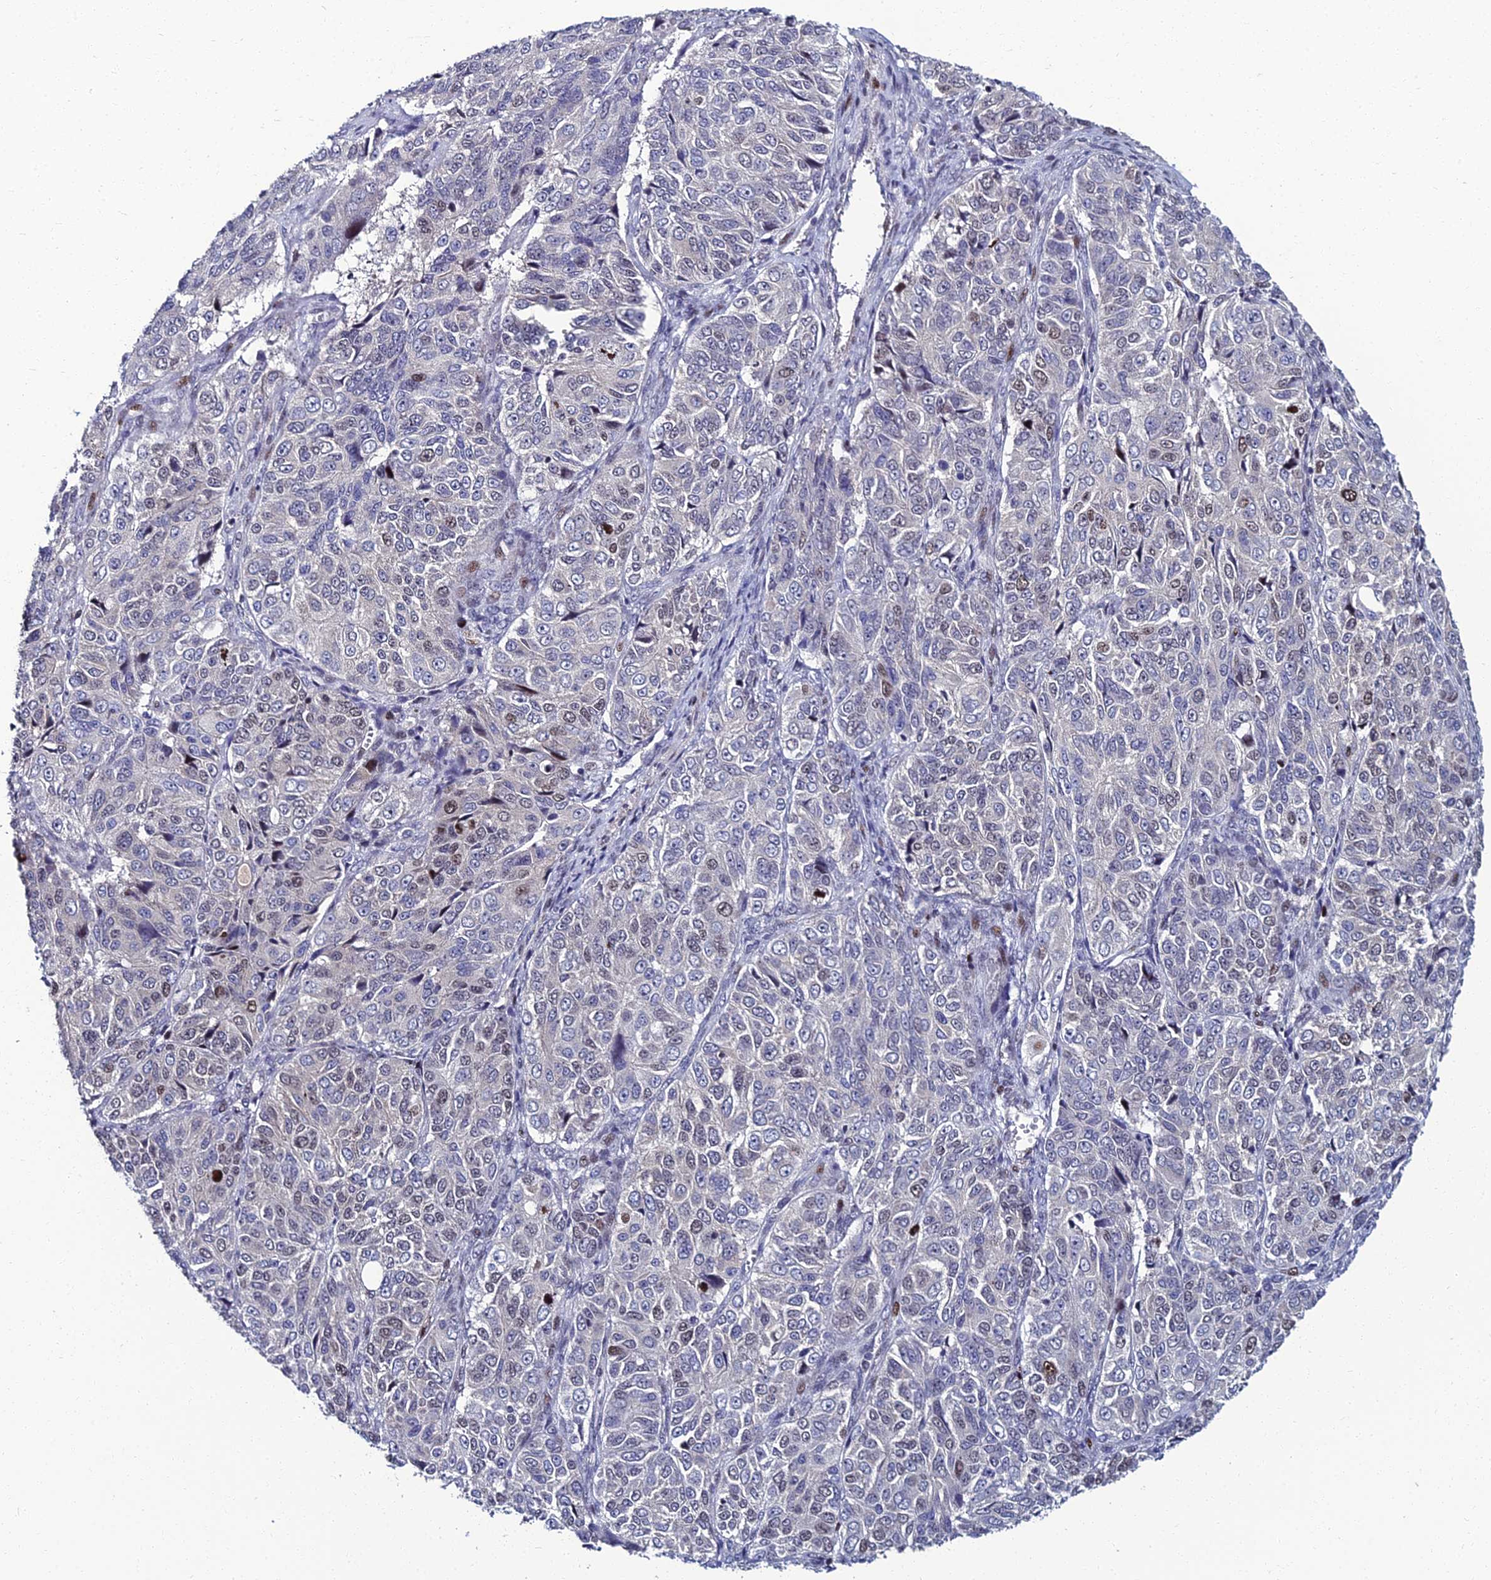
{"staining": {"intensity": "weak", "quantity": "<25%", "location": "nuclear"}, "tissue": "ovarian cancer", "cell_type": "Tumor cells", "image_type": "cancer", "snomed": [{"axis": "morphology", "description": "Carcinoma, endometroid"}, {"axis": "topography", "description": "Ovary"}], "caption": "A photomicrograph of ovarian cancer stained for a protein shows no brown staining in tumor cells.", "gene": "TAF9B", "patient": {"sex": "female", "age": 51}}